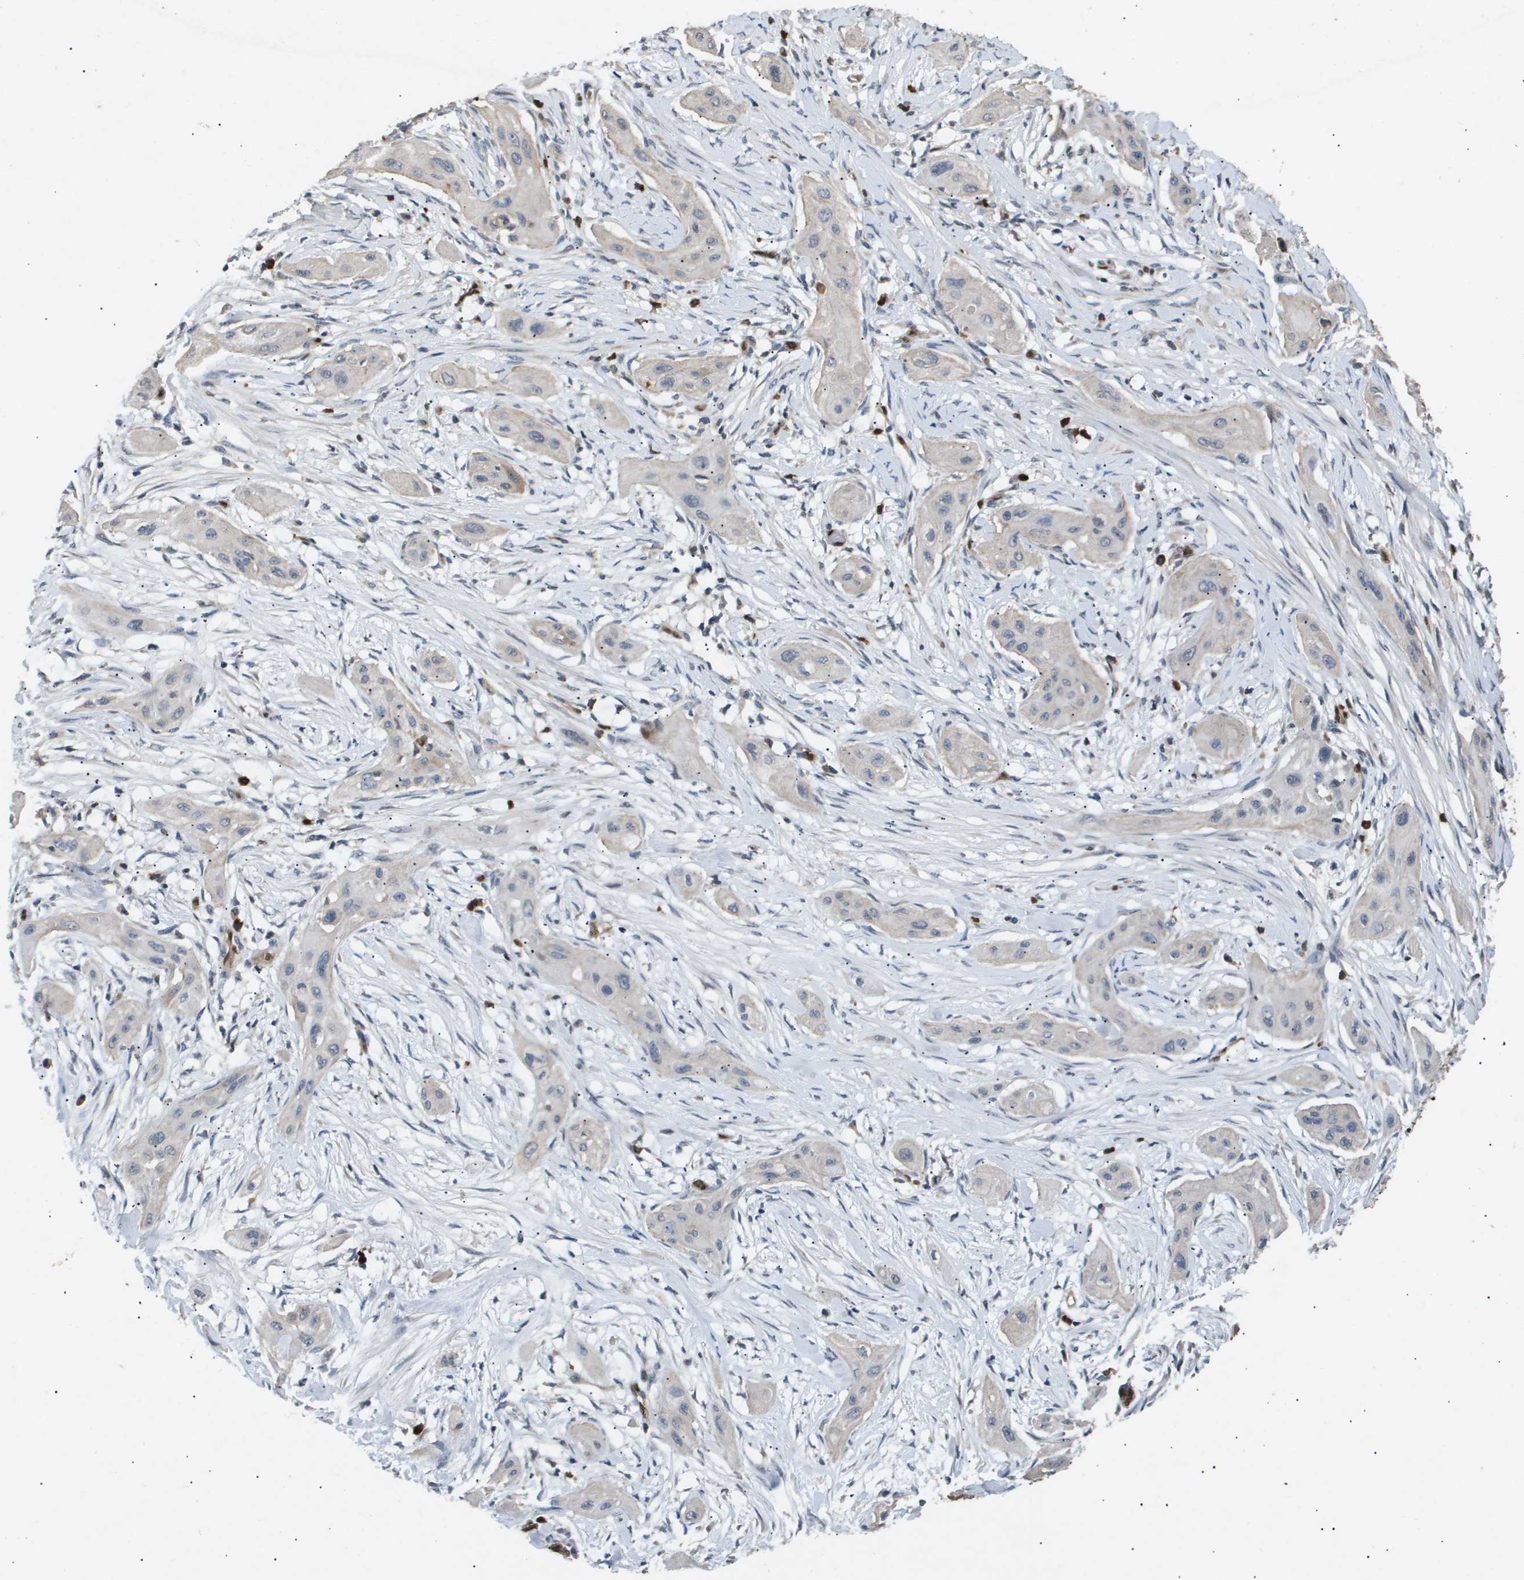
{"staining": {"intensity": "negative", "quantity": "none", "location": "none"}, "tissue": "lung cancer", "cell_type": "Tumor cells", "image_type": "cancer", "snomed": [{"axis": "morphology", "description": "Squamous cell carcinoma, NOS"}, {"axis": "topography", "description": "Lung"}], "caption": "Immunohistochemistry micrograph of human lung cancer (squamous cell carcinoma) stained for a protein (brown), which exhibits no expression in tumor cells.", "gene": "ERG", "patient": {"sex": "female", "age": 47}}